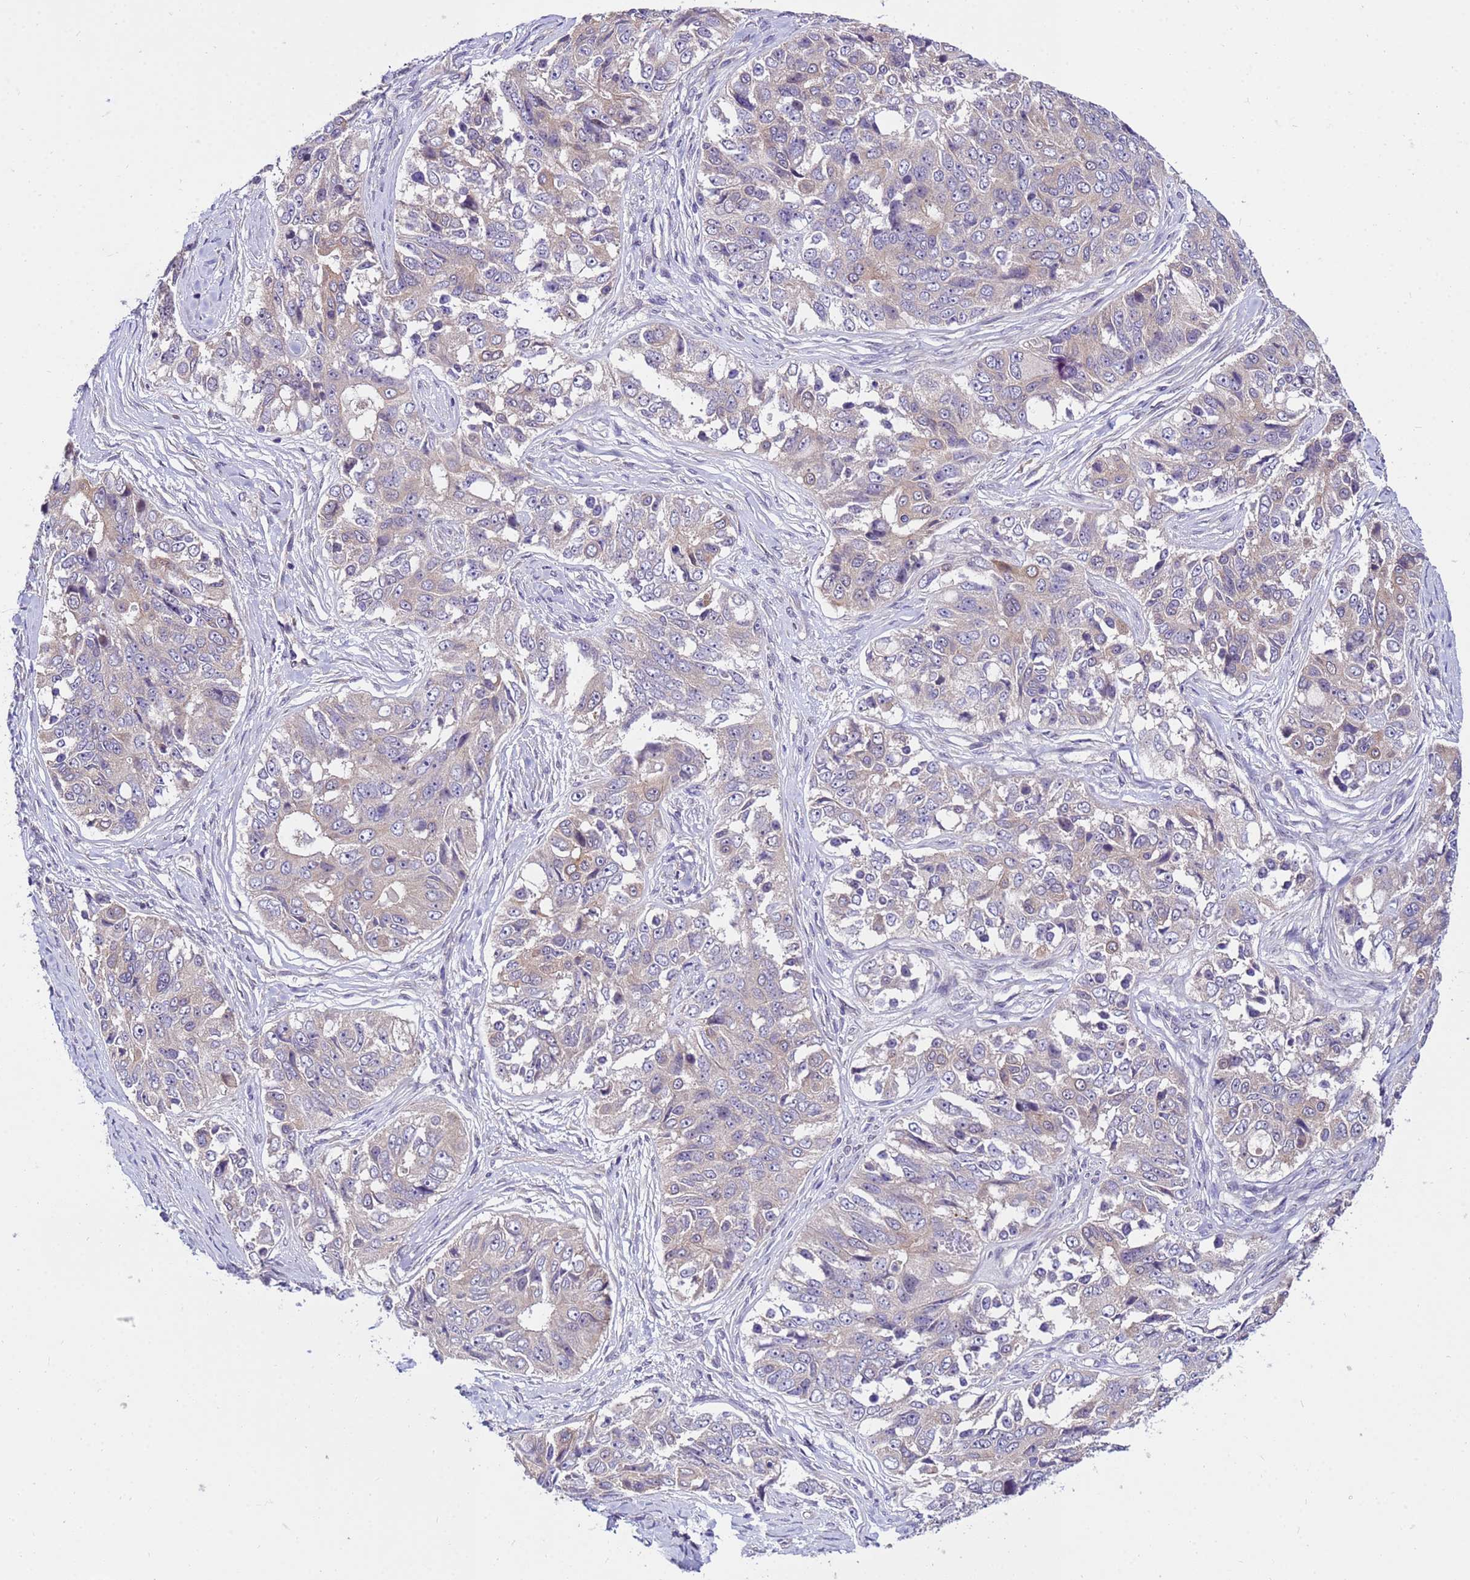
{"staining": {"intensity": "negative", "quantity": "none", "location": "none"}, "tissue": "ovarian cancer", "cell_type": "Tumor cells", "image_type": "cancer", "snomed": [{"axis": "morphology", "description": "Carcinoma, endometroid"}, {"axis": "topography", "description": "Ovary"}], "caption": "A high-resolution image shows immunohistochemistry (IHC) staining of ovarian cancer, which demonstrates no significant expression in tumor cells.", "gene": "GET3", "patient": {"sex": "female", "age": 51}}